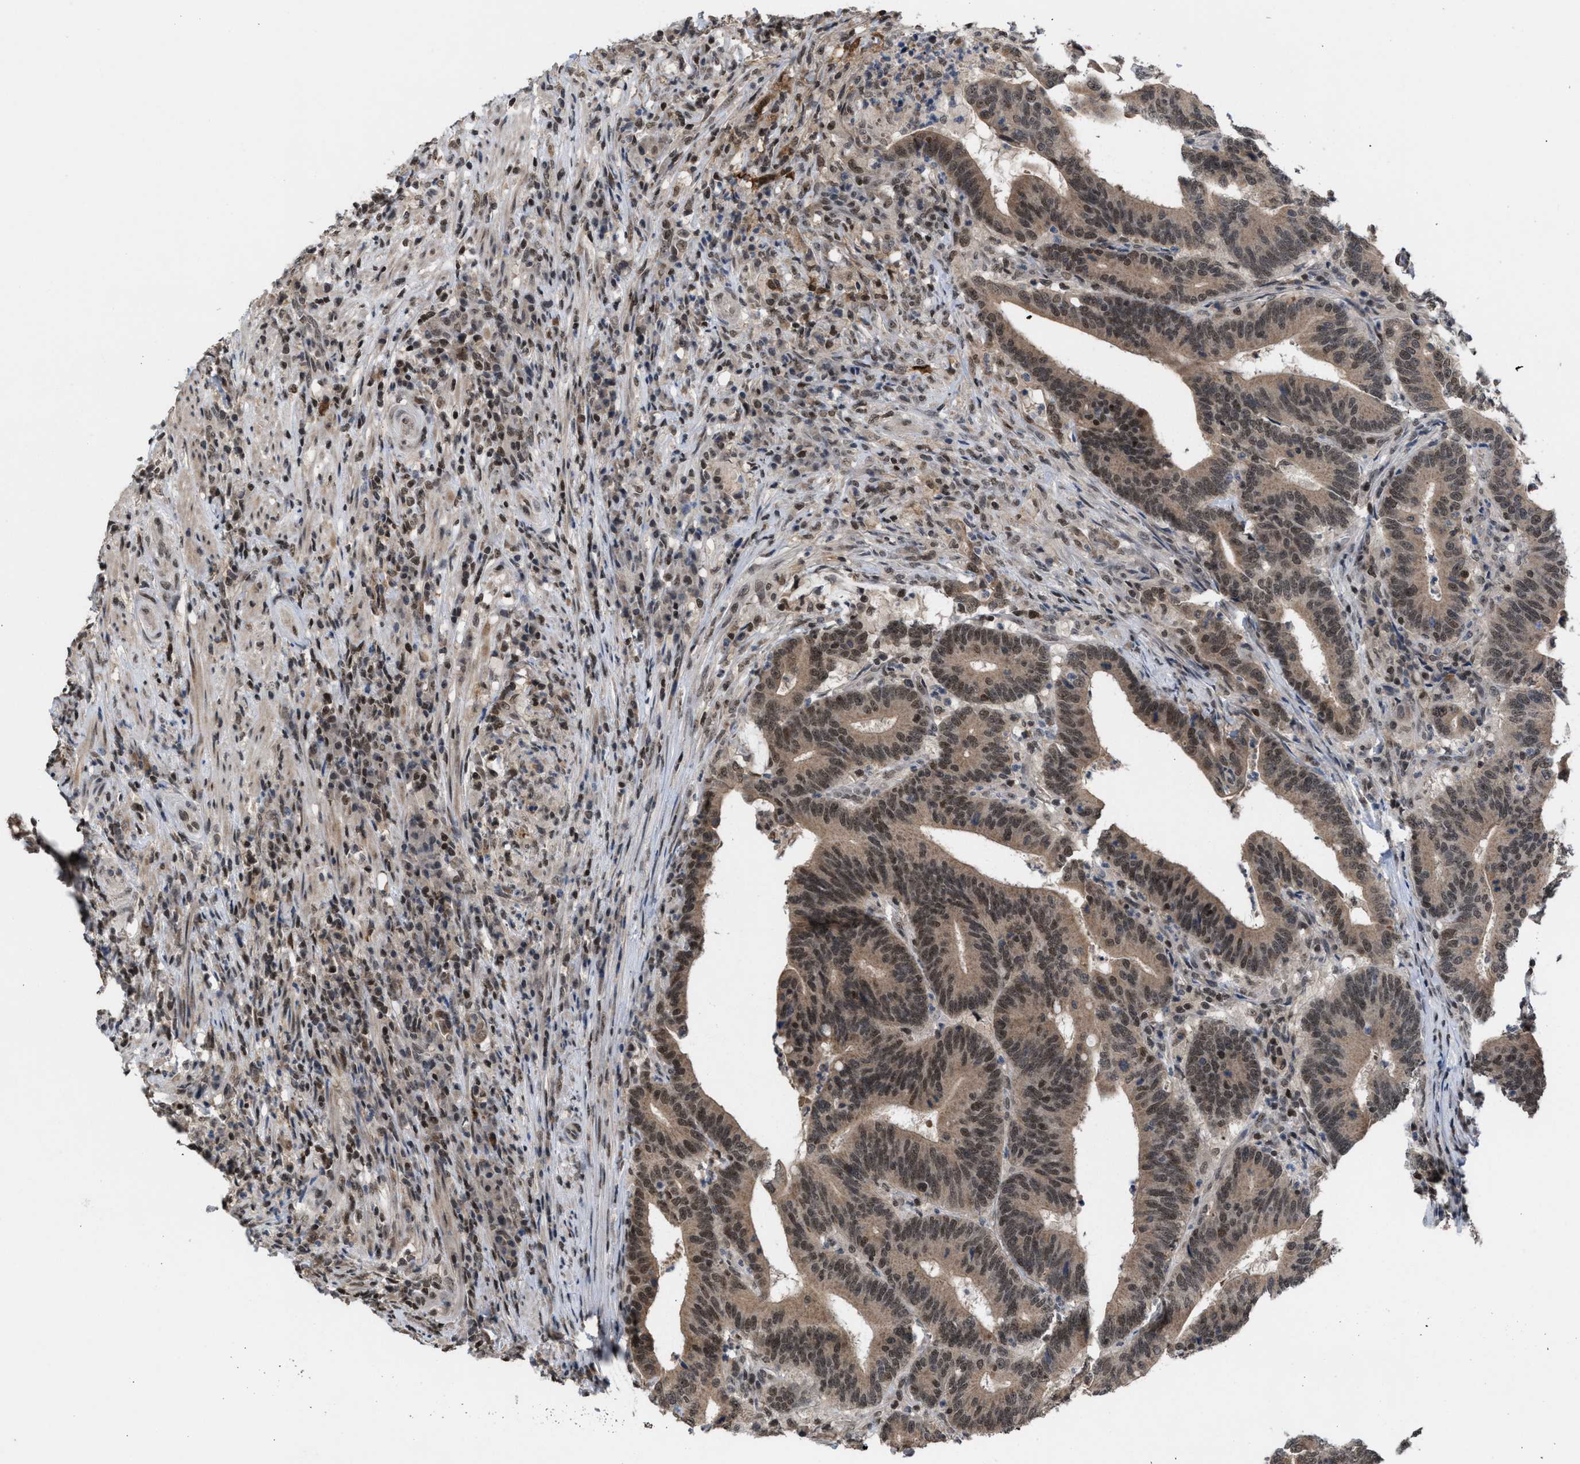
{"staining": {"intensity": "moderate", "quantity": ">75%", "location": "cytoplasmic/membranous,nuclear"}, "tissue": "colorectal cancer", "cell_type": "Tumor cells", "image_type": "cancer", "snomed": [{"axis": "morphology", "description": "Adenocarcinoma, NOS"}, {"axis": "topography", "description": "Colon"}], "caption": "Human colorectal adenocarcinoma stained for a protein (brown) displays moderate cytoplasmic/membranous and nuclear positive expression in about >75% of tumor cells.", "gene": "C9orf78", "patient": {"sex": "female", "age": 66}}